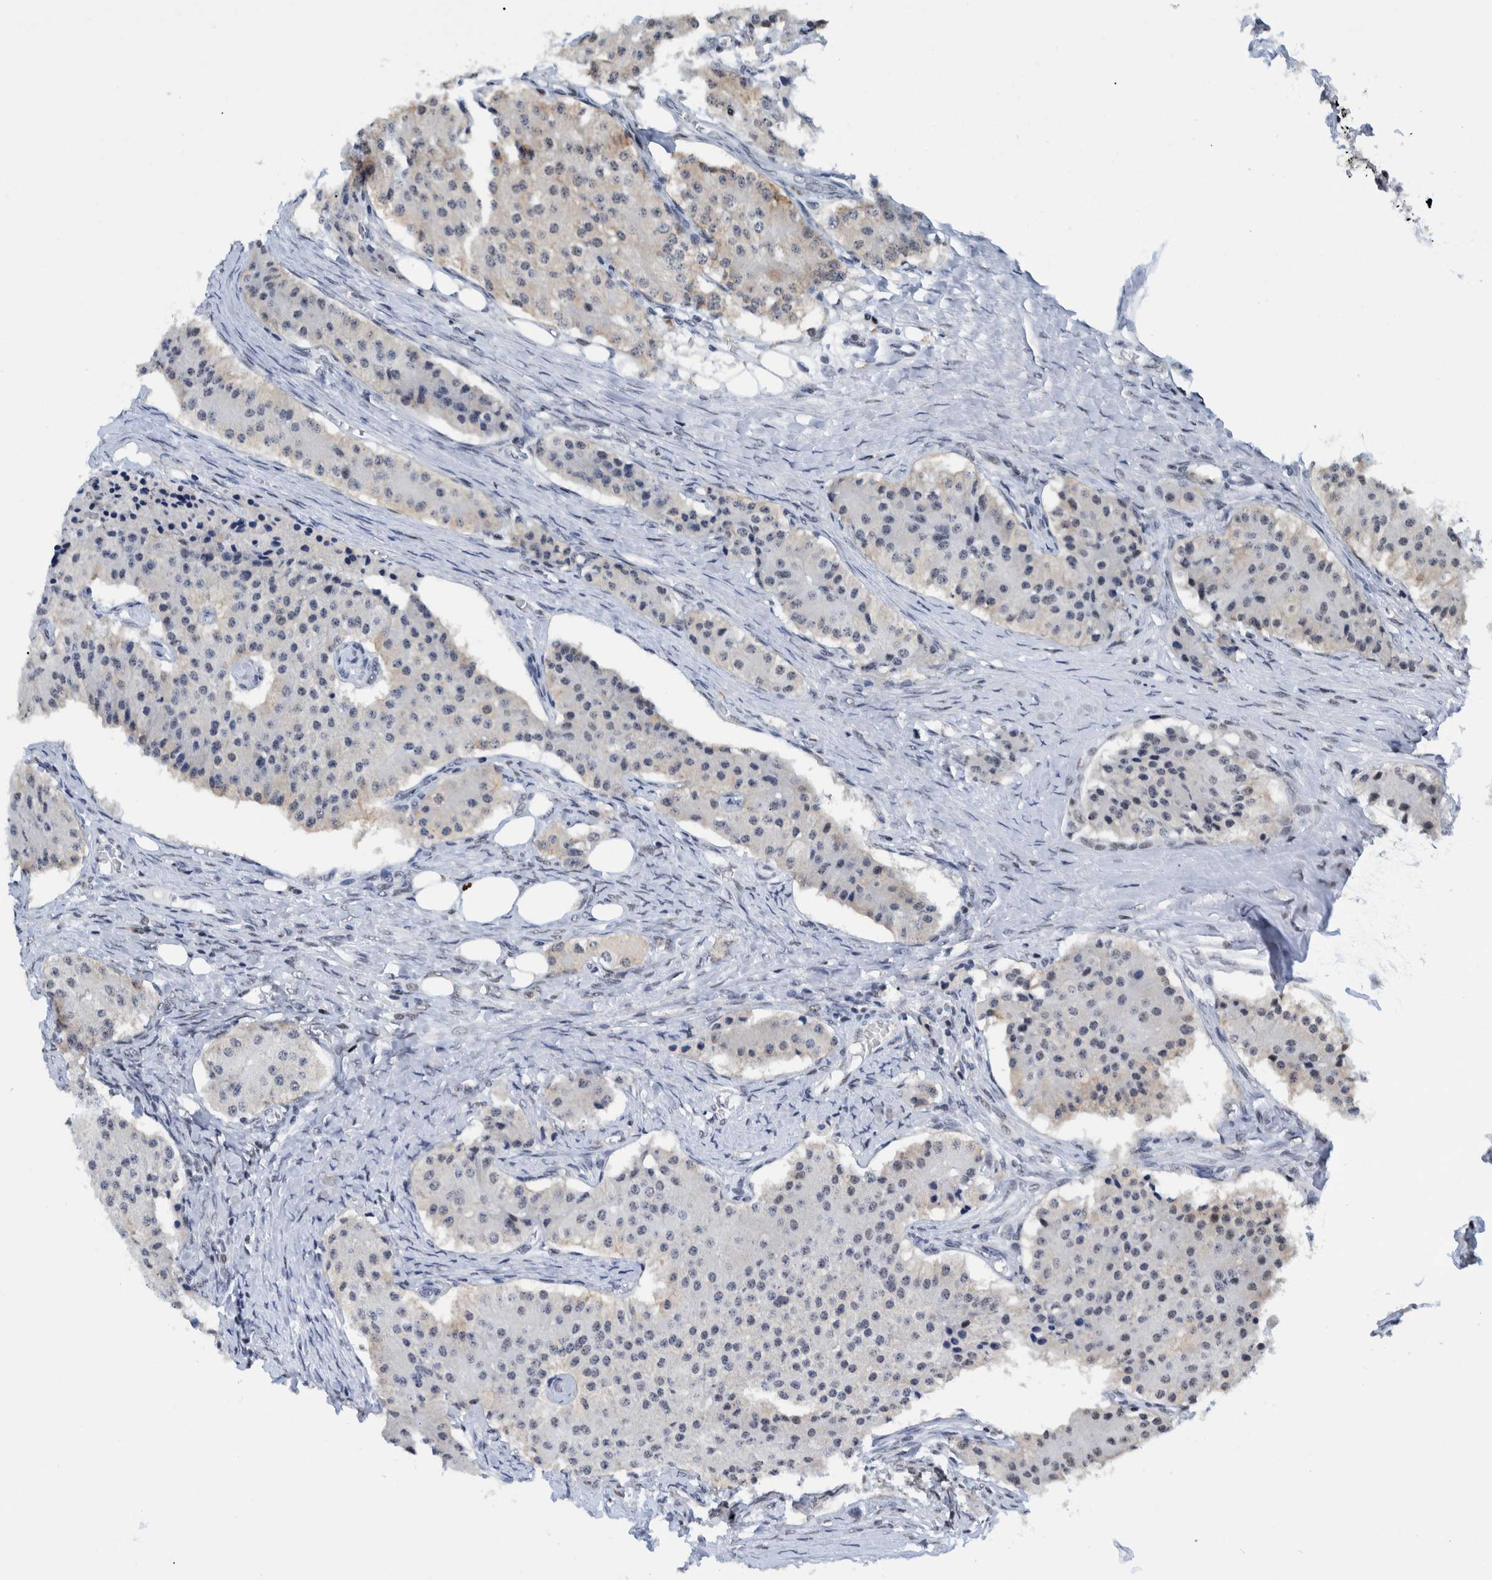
{"staining": {"intensity": "negative", "quantity": "none", "location": "none"}, "tissue": "carcinoid", "cell_type": "Tumor cells", "image_type": "cancer", "snomed": [{"axis": "morphology", "description": "Carcinoid, malignant, NOS"}, {"axis": "topography", "description": "Colon"}], "caption": "DAB (3,3'-diaminobenzidine) immunohistochemical staining of human carcinoid (malignant) reveals no significant expression in tumor cells.", "gene": "EFTUD2", "patient": {"sex": "female", "age": 52}}